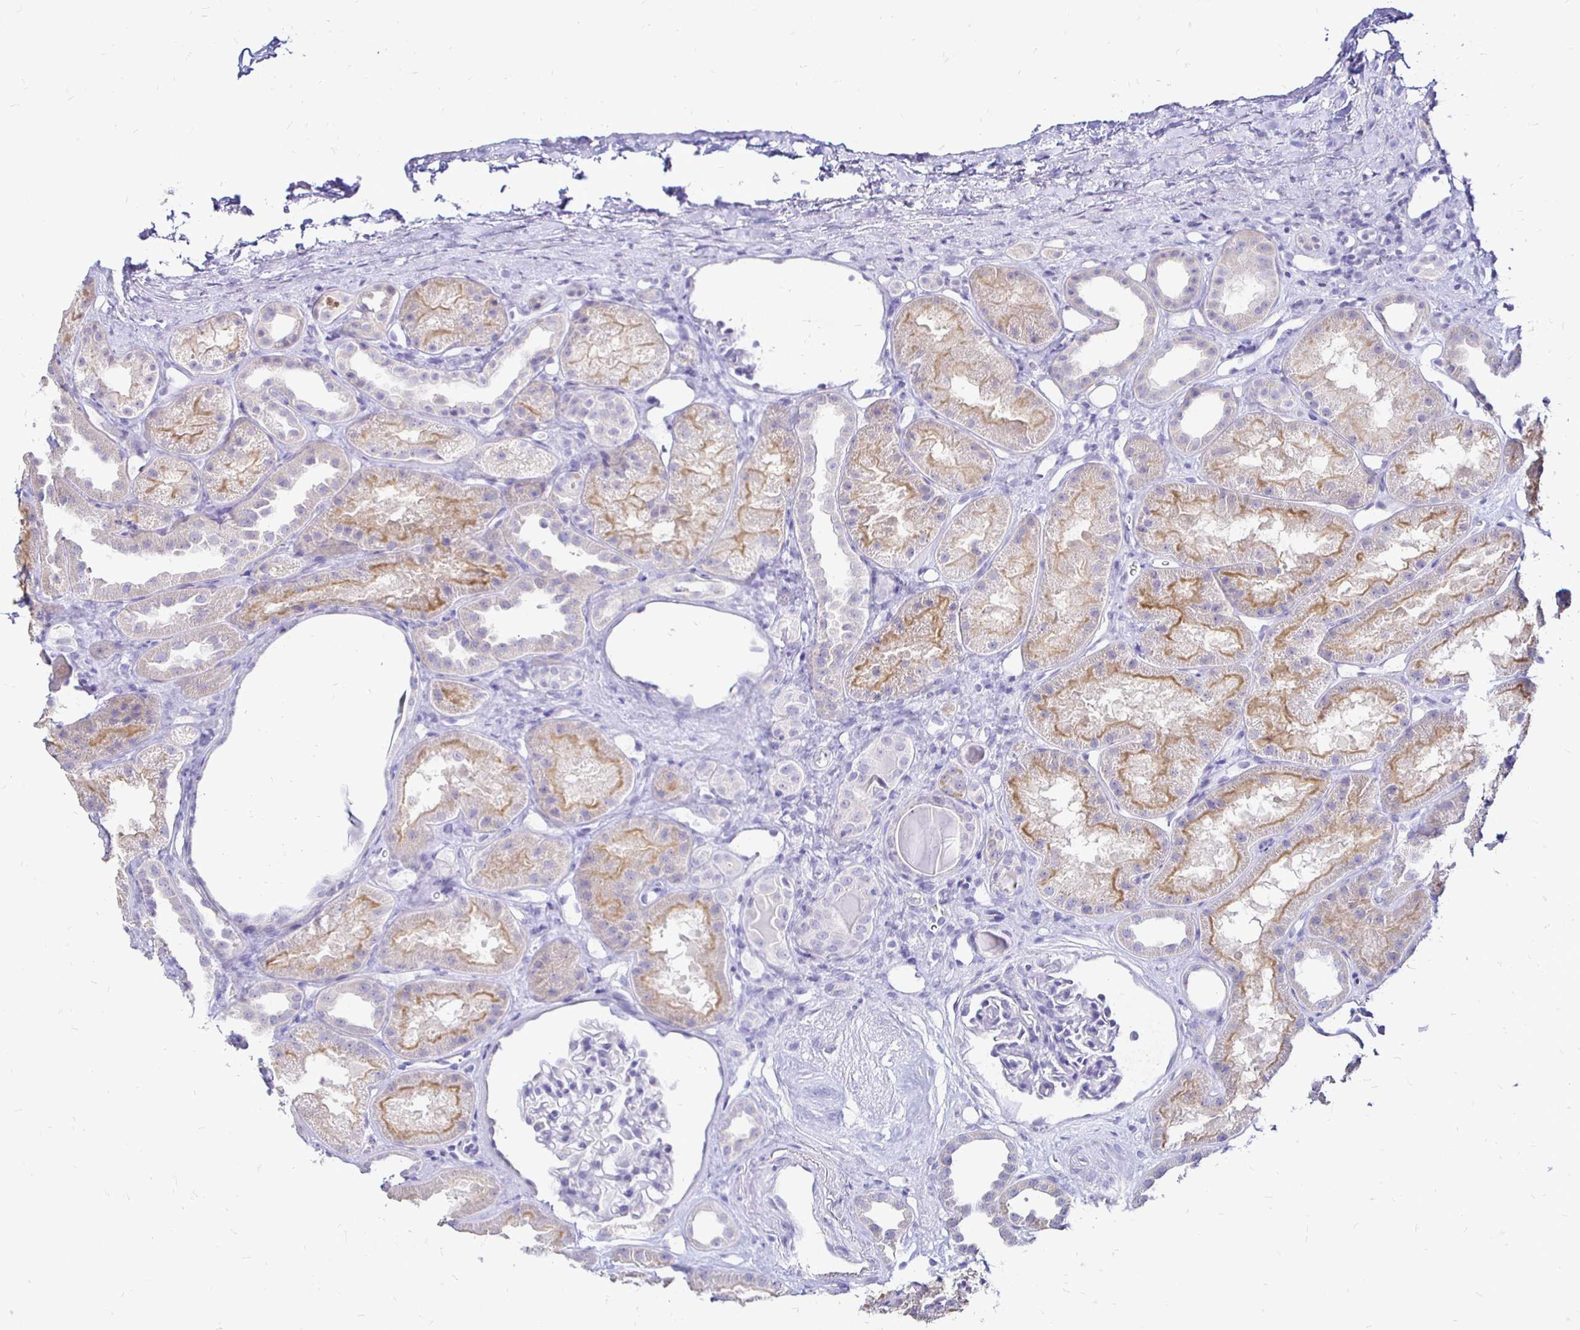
{"staining": {"intensity": "negative", "quantity": "none", "location": "none"}, "tissue": "kidney", "cell_type": "Cells in glomeruli", "image_type": "normal", "snomed": [{"axis": "morphology", "description": "Normal tissue, NOS"}, {"axis": "topography", "description": "Kidney"}], "caption": "Immunohistochemistry (IHC) photomicrograph of unremarkable kidney stained for a protein (brown), which exhibits no expression in cells in glomeruli.", "gene": "IRGC", "patient": {"sex": "male", "age": 61}}